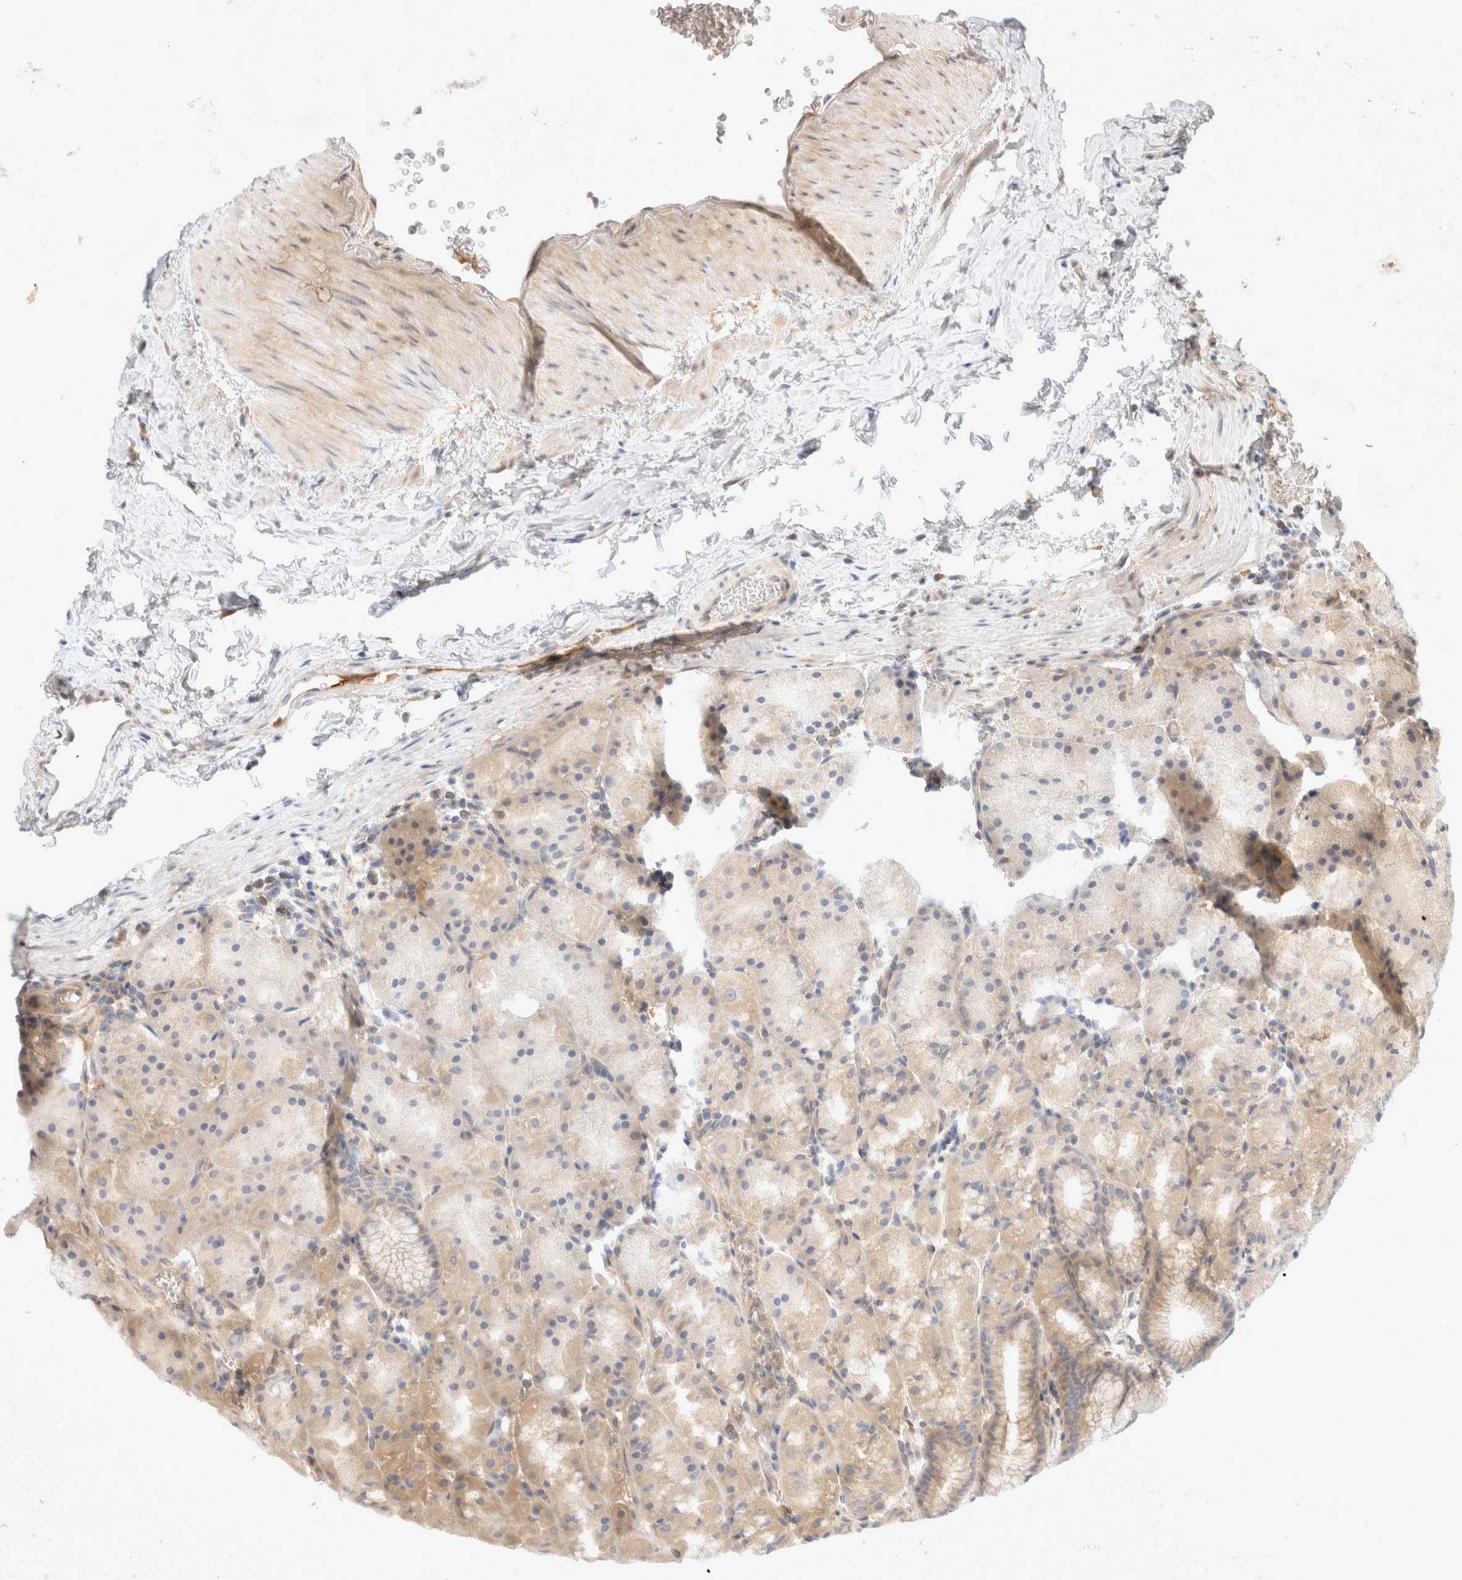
{"staining": {"intensity": "weak", "quantity": "25%-75%", "location": "cytoplasmic/membranous"}, "tissue": "stomach", "cell_type": "Glandular cells", "image_type": "normal", "snomed": [{"axis": "morphology", "description": "Normal tissue, NOS"}, {"axis": "topography", "description": "Stomach, upper"}, {"axis": "topography", "description": "Stomach"}], "caption": "Glandular cells demonstrate weak cytoplasmic/membranous expression in about 25%-75% of cells in benign stomach.", "gene": "EIF4G3", "patient": {"sex": "male", "age": 48}}